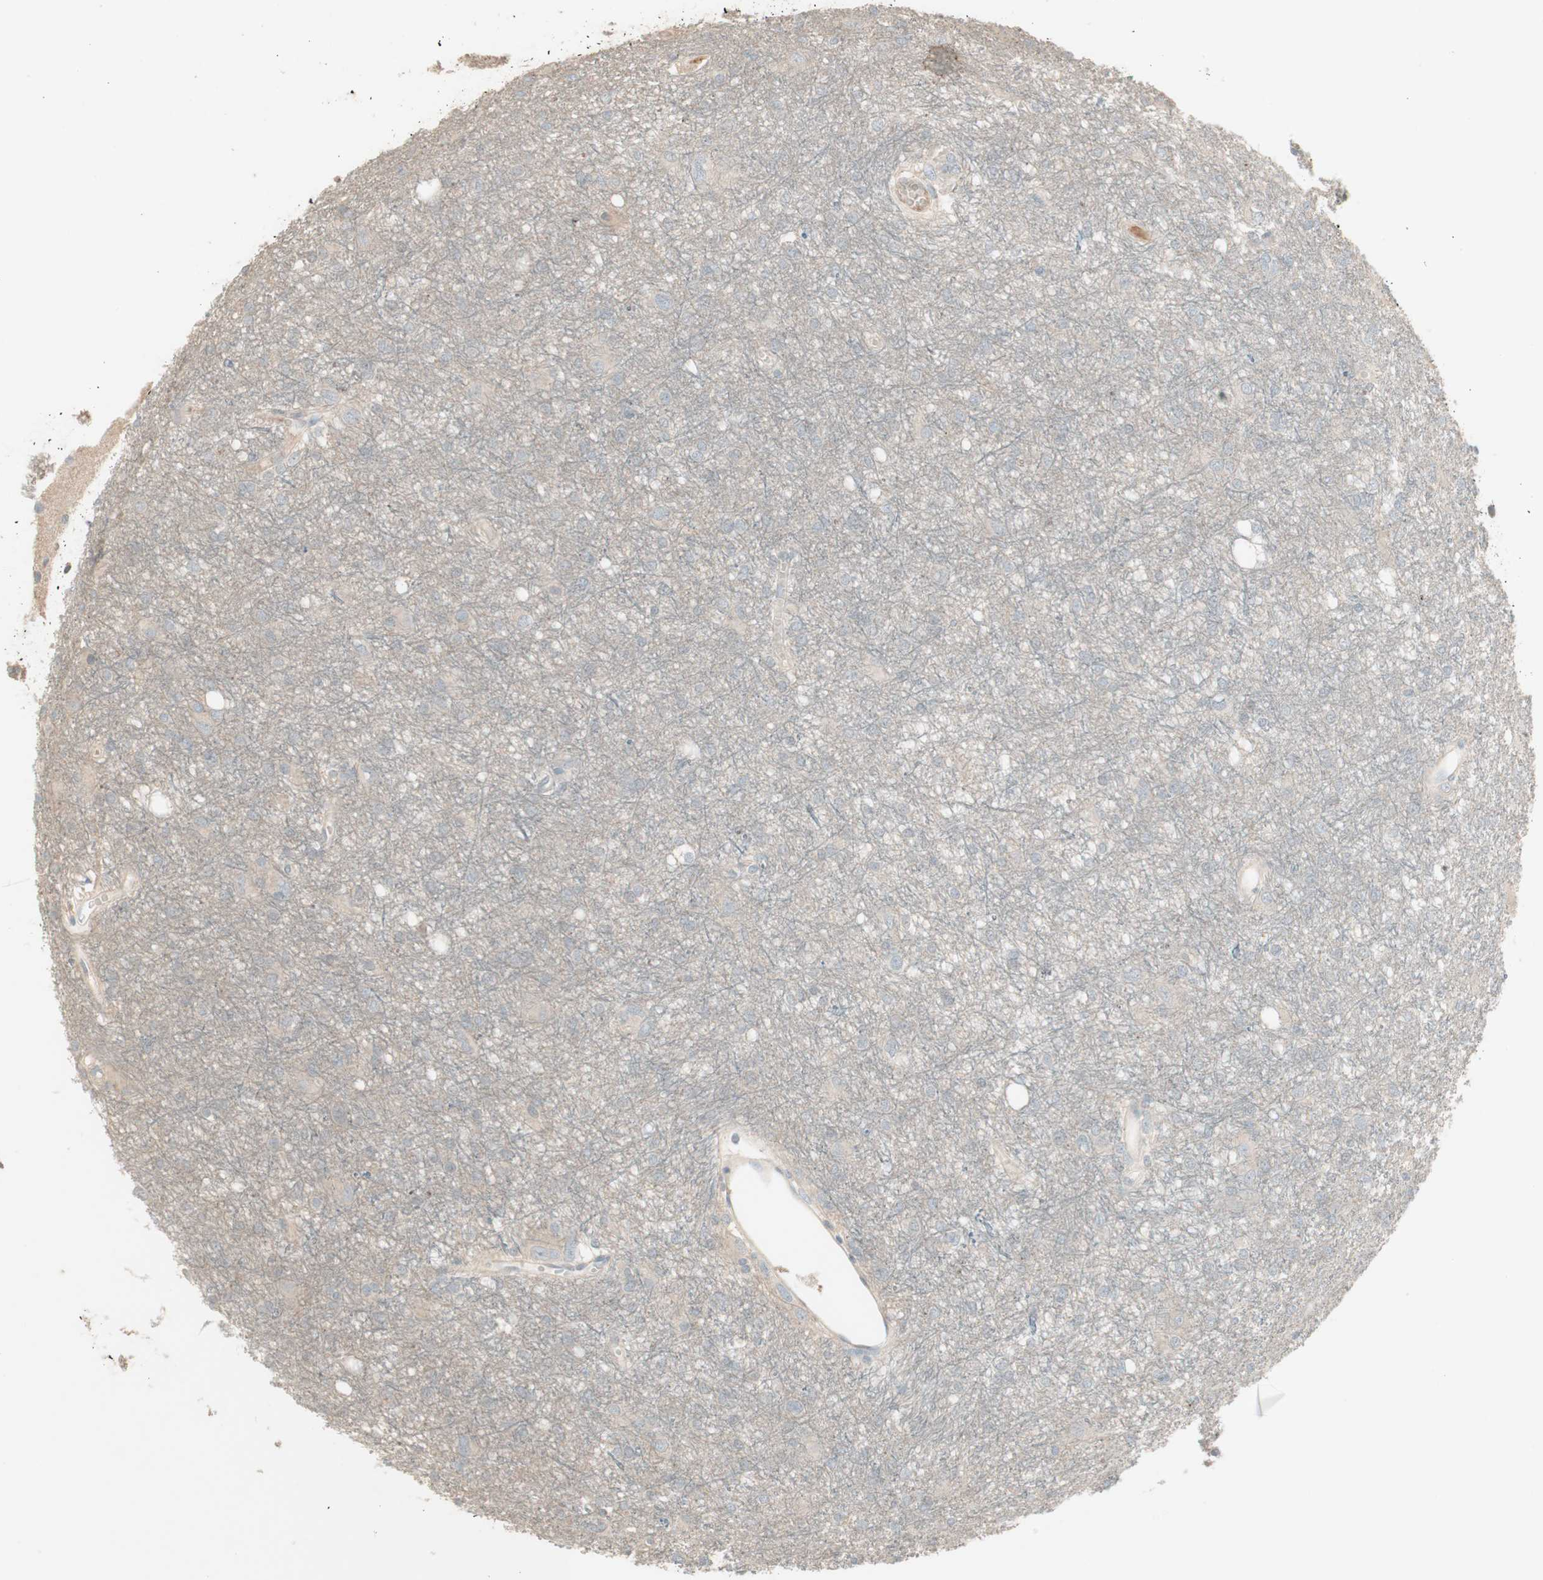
{"staining": {"intensity": "negative", "quantity": "none", "location": "none"}, "tissue": "glioma", "cell_type": "Tumor cells", "image_type": "cancer", "snomed": [{"axis": "morphology", "description": "Glioma, malignant, High grade"}, {"axis": "topography", "description": "Brain"}], "caption": "An IHC micrograph of glioma is shown. There is no staining in tumor cells of glioma.", "gene": "IFNG", "patient": {"sex": "female", "age": 59}}